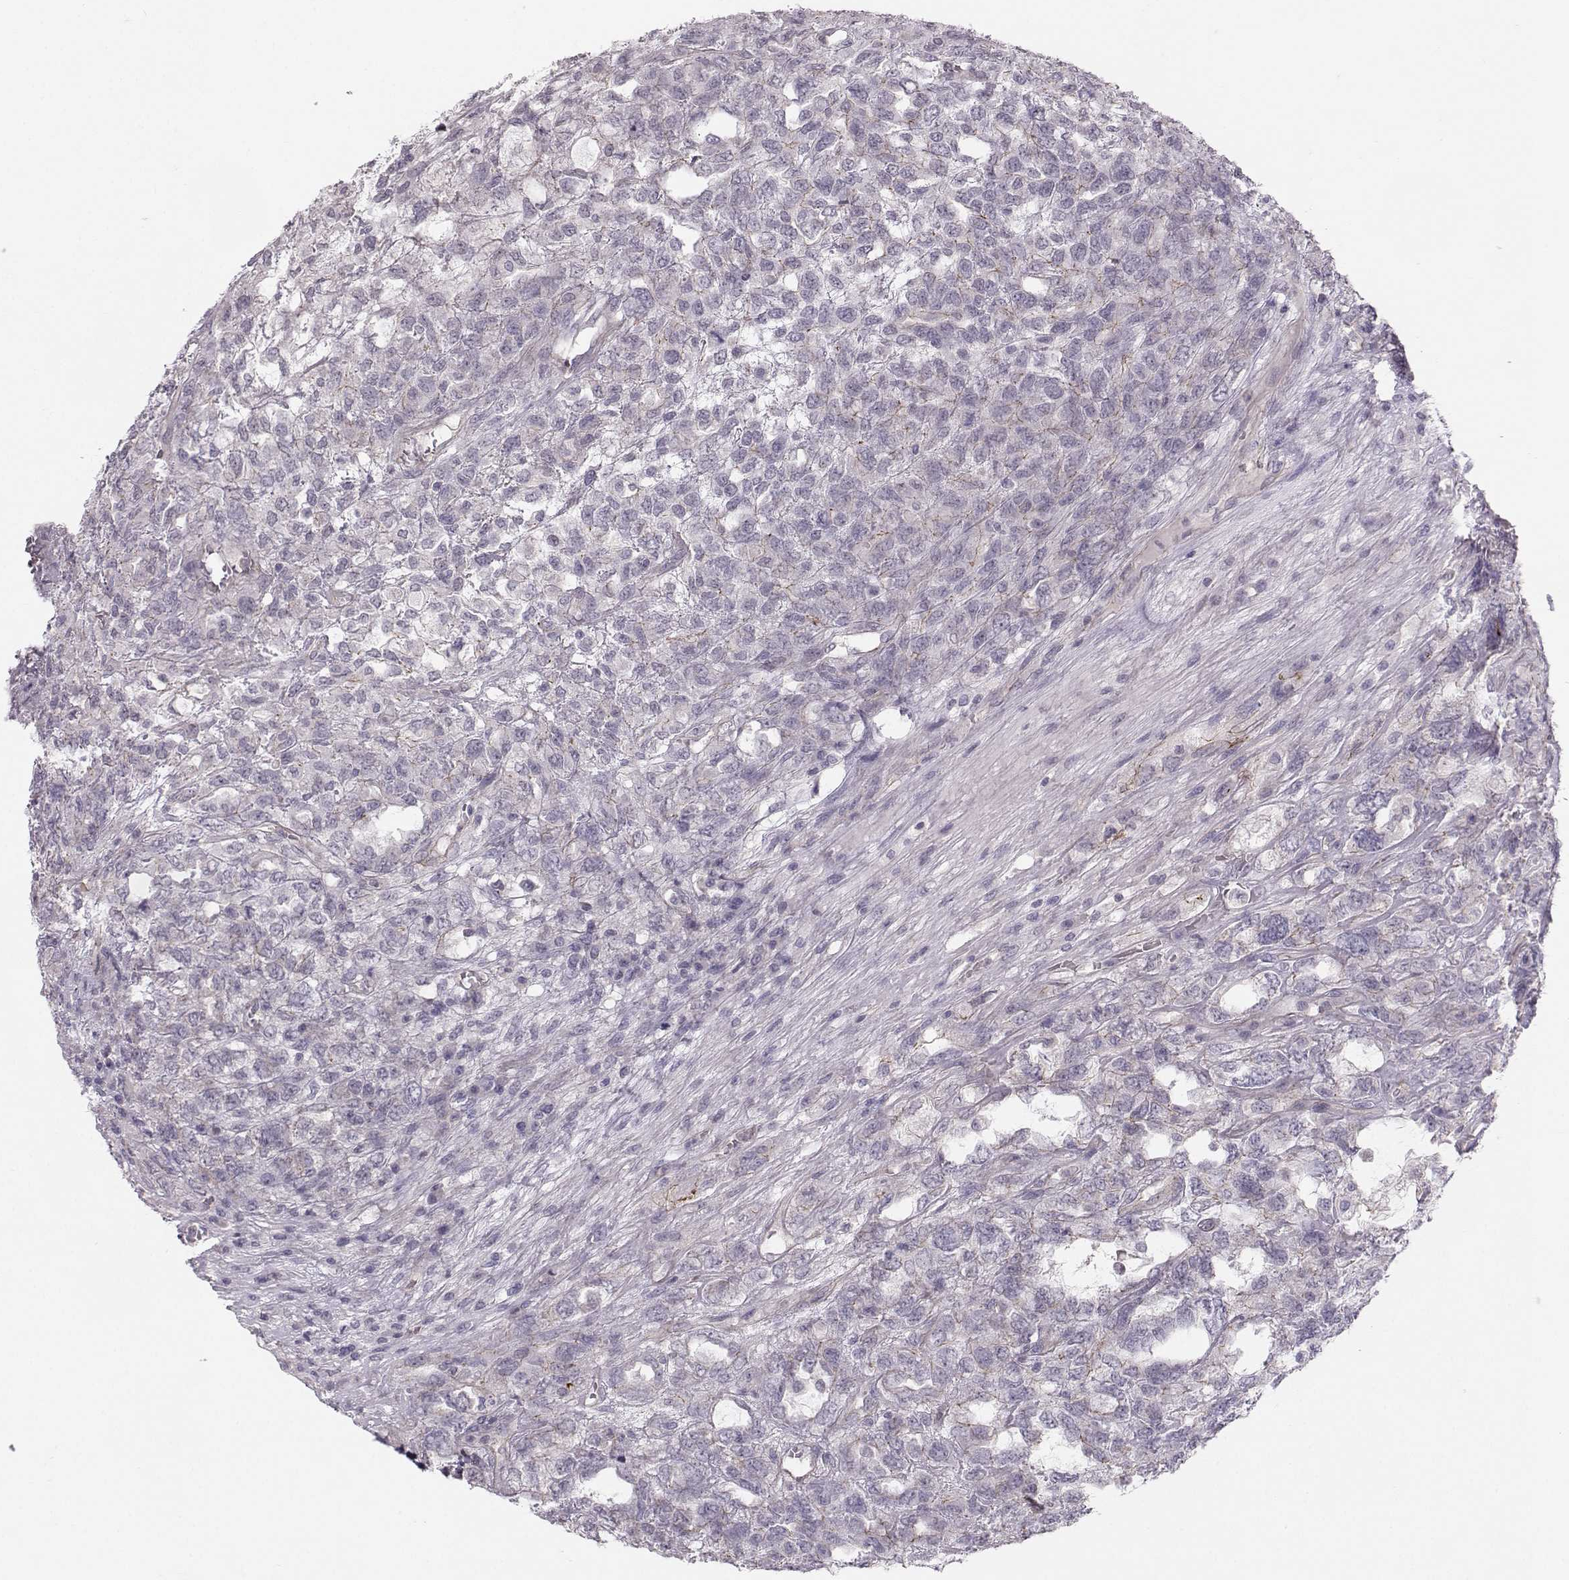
{"staining": {"intensity": "weak", "quantity": "<25%", "location": "cytoplasmic/membranous"}, "tissue": "testis cancer", "cell_type": "Tumor cells", "image_type": "cancer", "snomed": [{"axis": "morphology", "description": "Seminoma, NOS"}, {"axis": "topography", "description": "Testis"}], "caption": "High power microscopy image of an IHC micrograph of testis cancer, revealing no significant positivity in tumor cells.", "gene": "MAST1", "patient": {"sex": "male", "age": 52}}